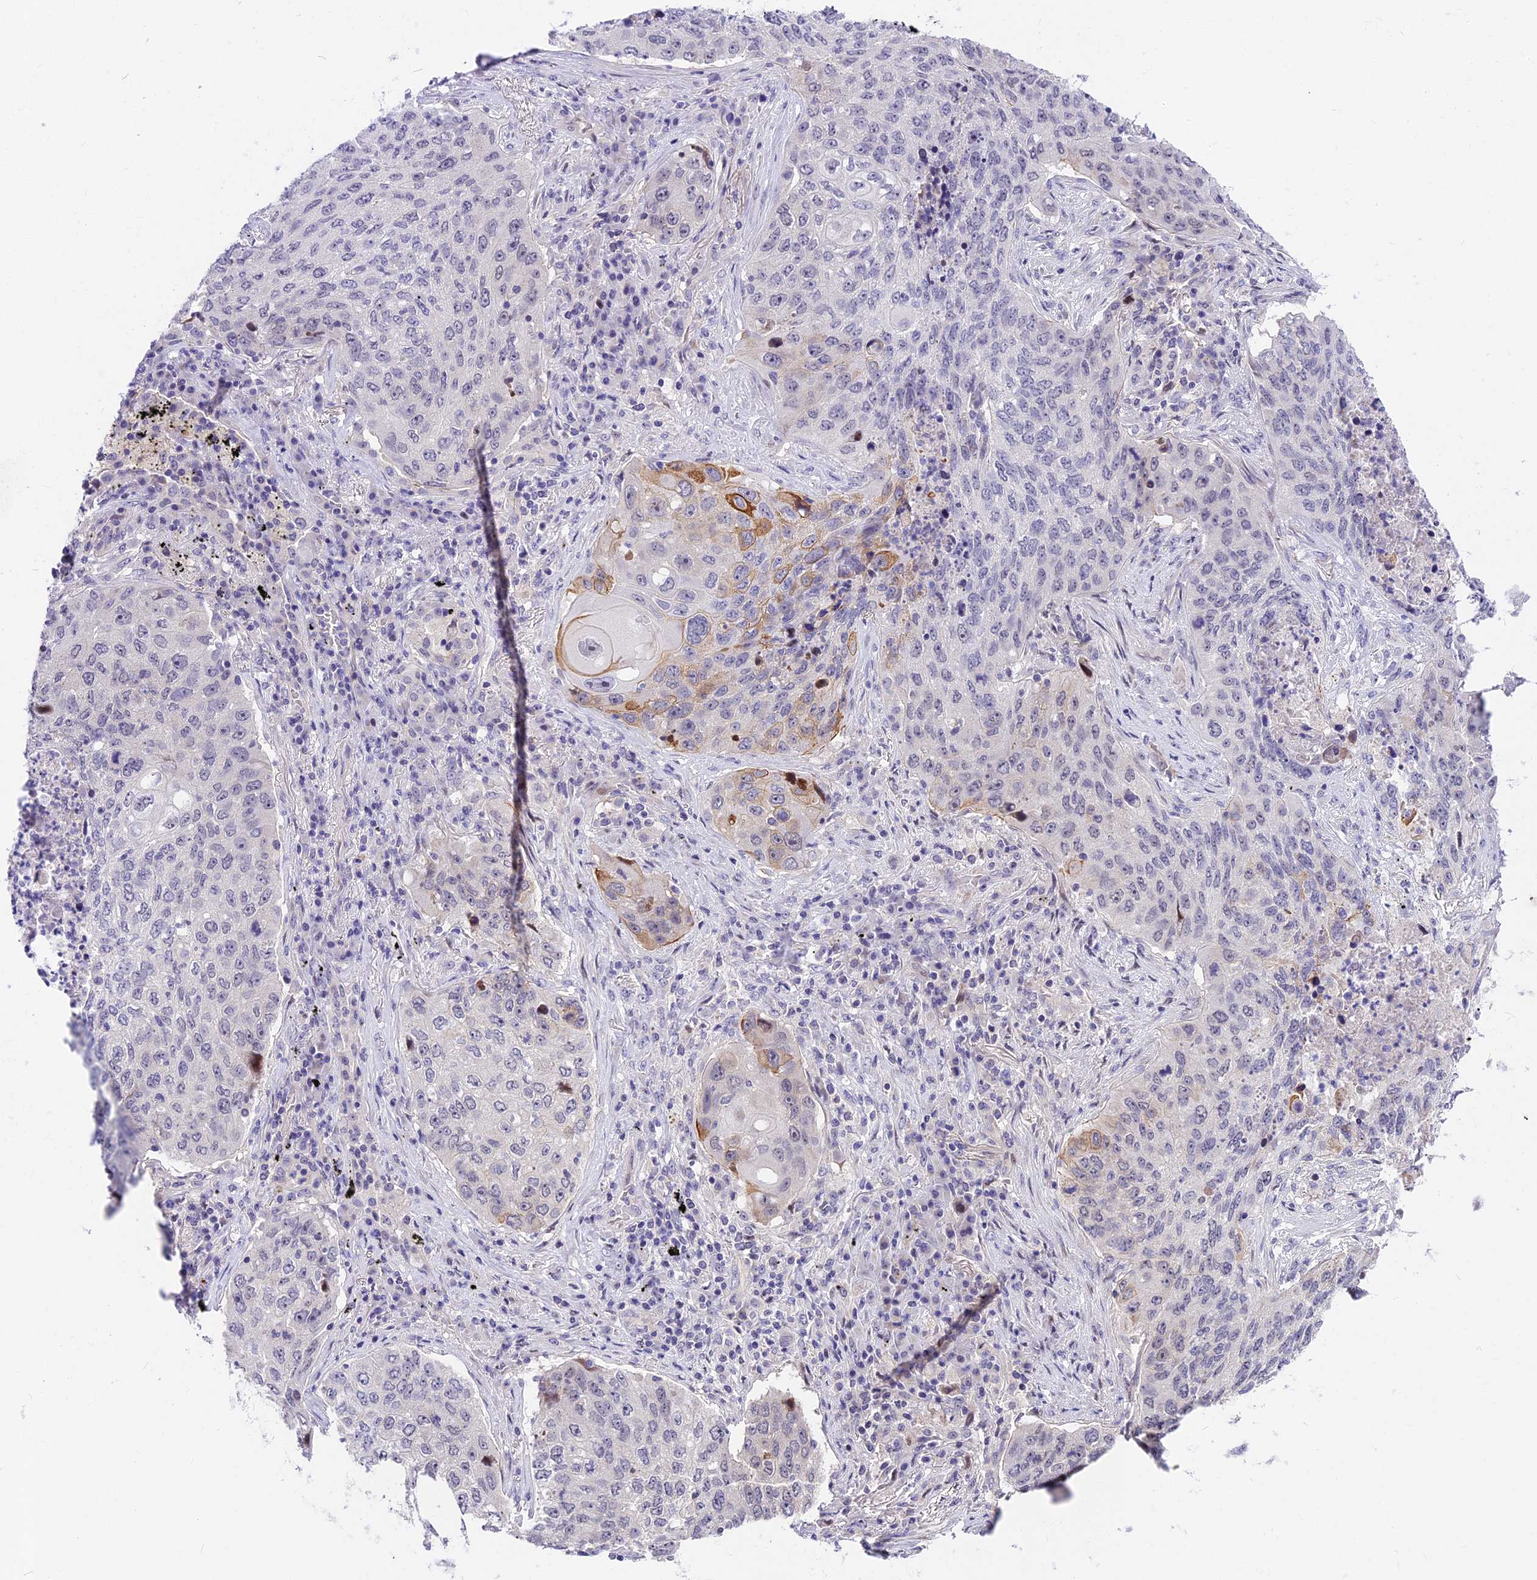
{"staining": {"intensity": "moderate", "quantity": "<25%", "location": "cytoplasmic/membranous"}, "tissue": "lung cancer", "cell_type": "Tumor cells", "image_type": "cancer", "snomed": [{"axis": "morphology", "description": "Squamous cell carcinoma, NOS"}, {"axis": "topography", "description": "Lung"}], "caption": "The immunohistochemical stain labels moderate cytoplasmic/membranous expression in tumor cells of lung cancer (squamous cell carcinoma) tissue.", "gene": "MIDN", "patient": {"sex": "female", "age": 63}}